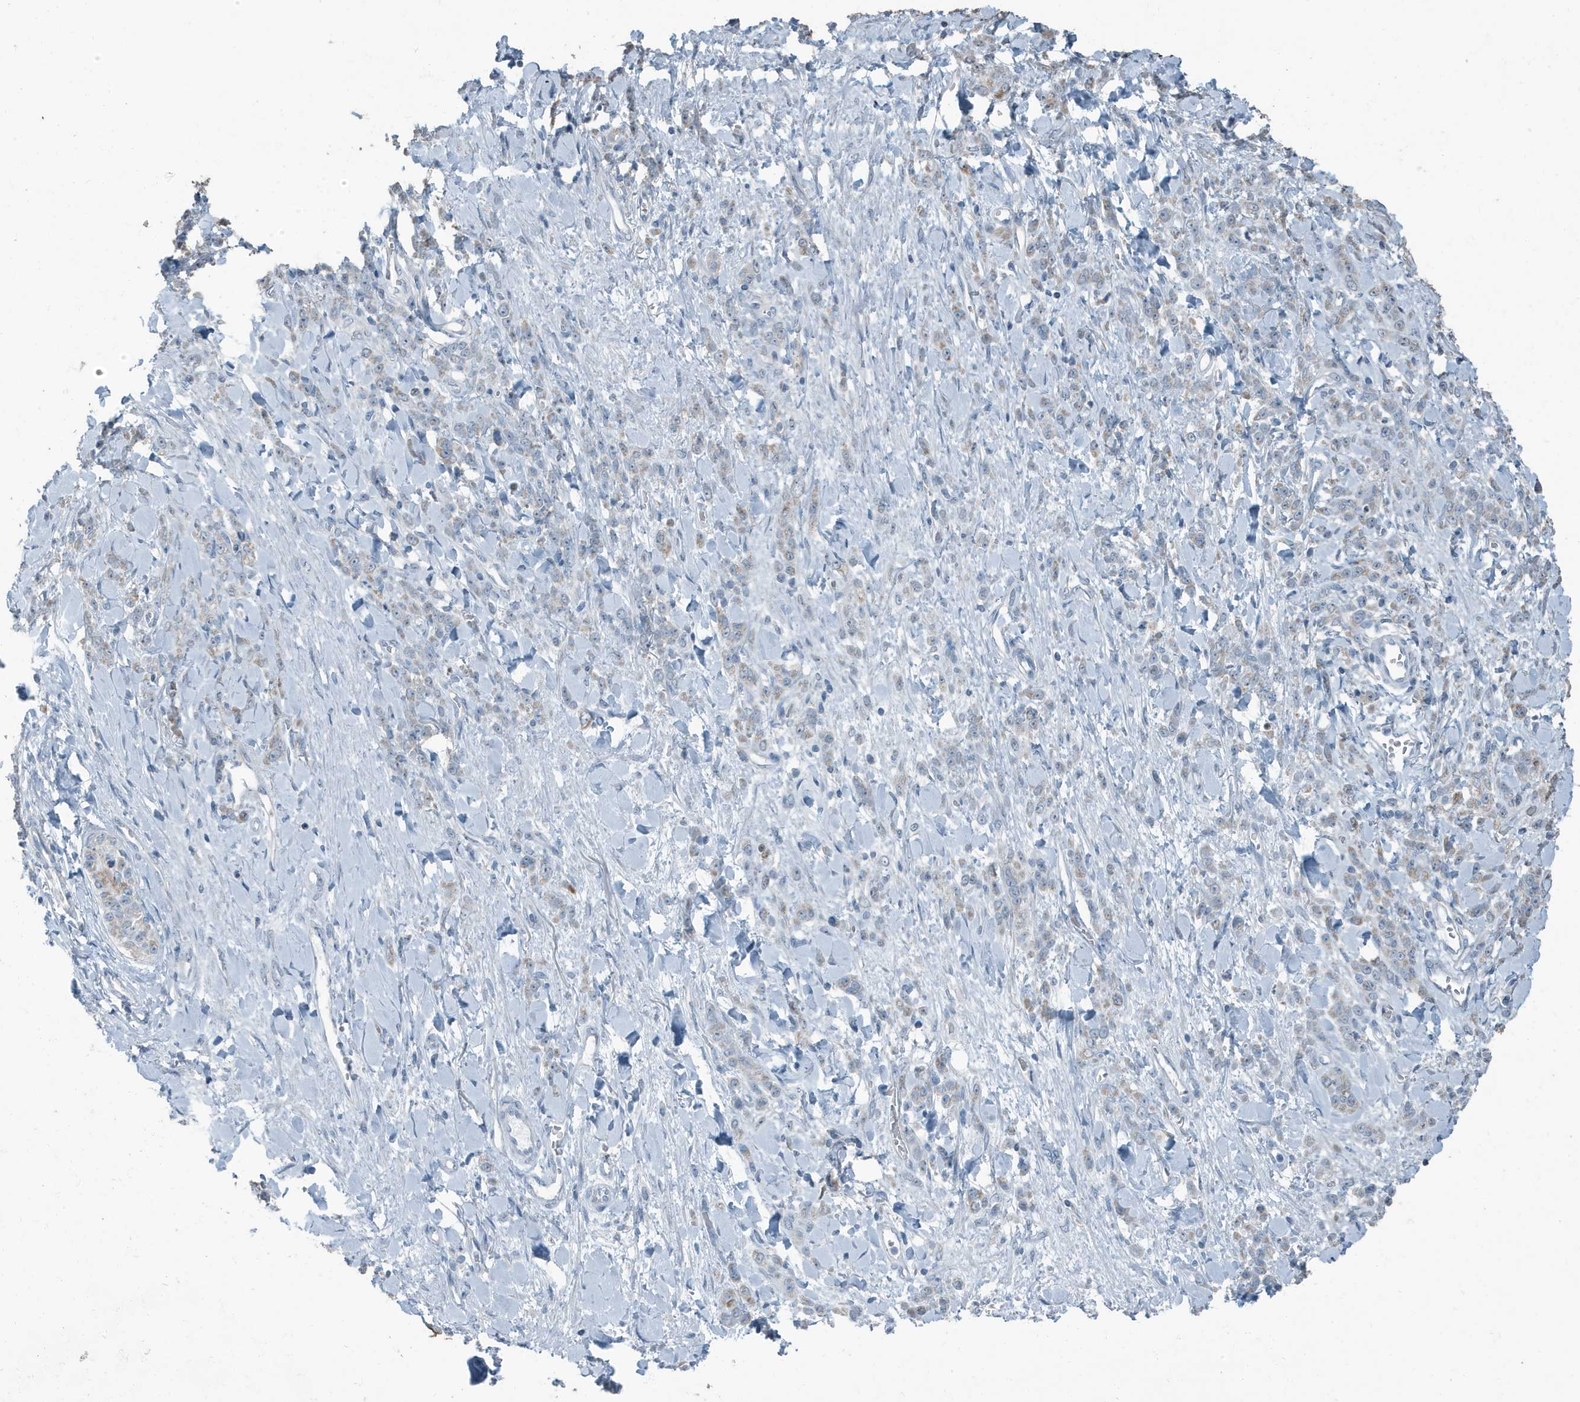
{"staining": {"intensity": "weak", "quantity": ">75%", "location": "cytoplasmic/membranous"}, "tissue": "stomach cancer", "cell_type": "Tumor cells", "image_type": "cancer", "snomed": [{"axis": "morphology", "description": "Normal tissue, NOS"}, {"axis": "morphology", "description": "Adenocarcinoma, NOS"}, {"axis": "topography", "description": "Stomach"}], "caption": "Stomach cancer (adenocarcinoma) stained with a brown dye reveals weak cytoplasmic/membranous positive staining in approximately >75% of tumor cells.", "gene": "FAM162A", "patient": {"sex": "male", "age": 82}}